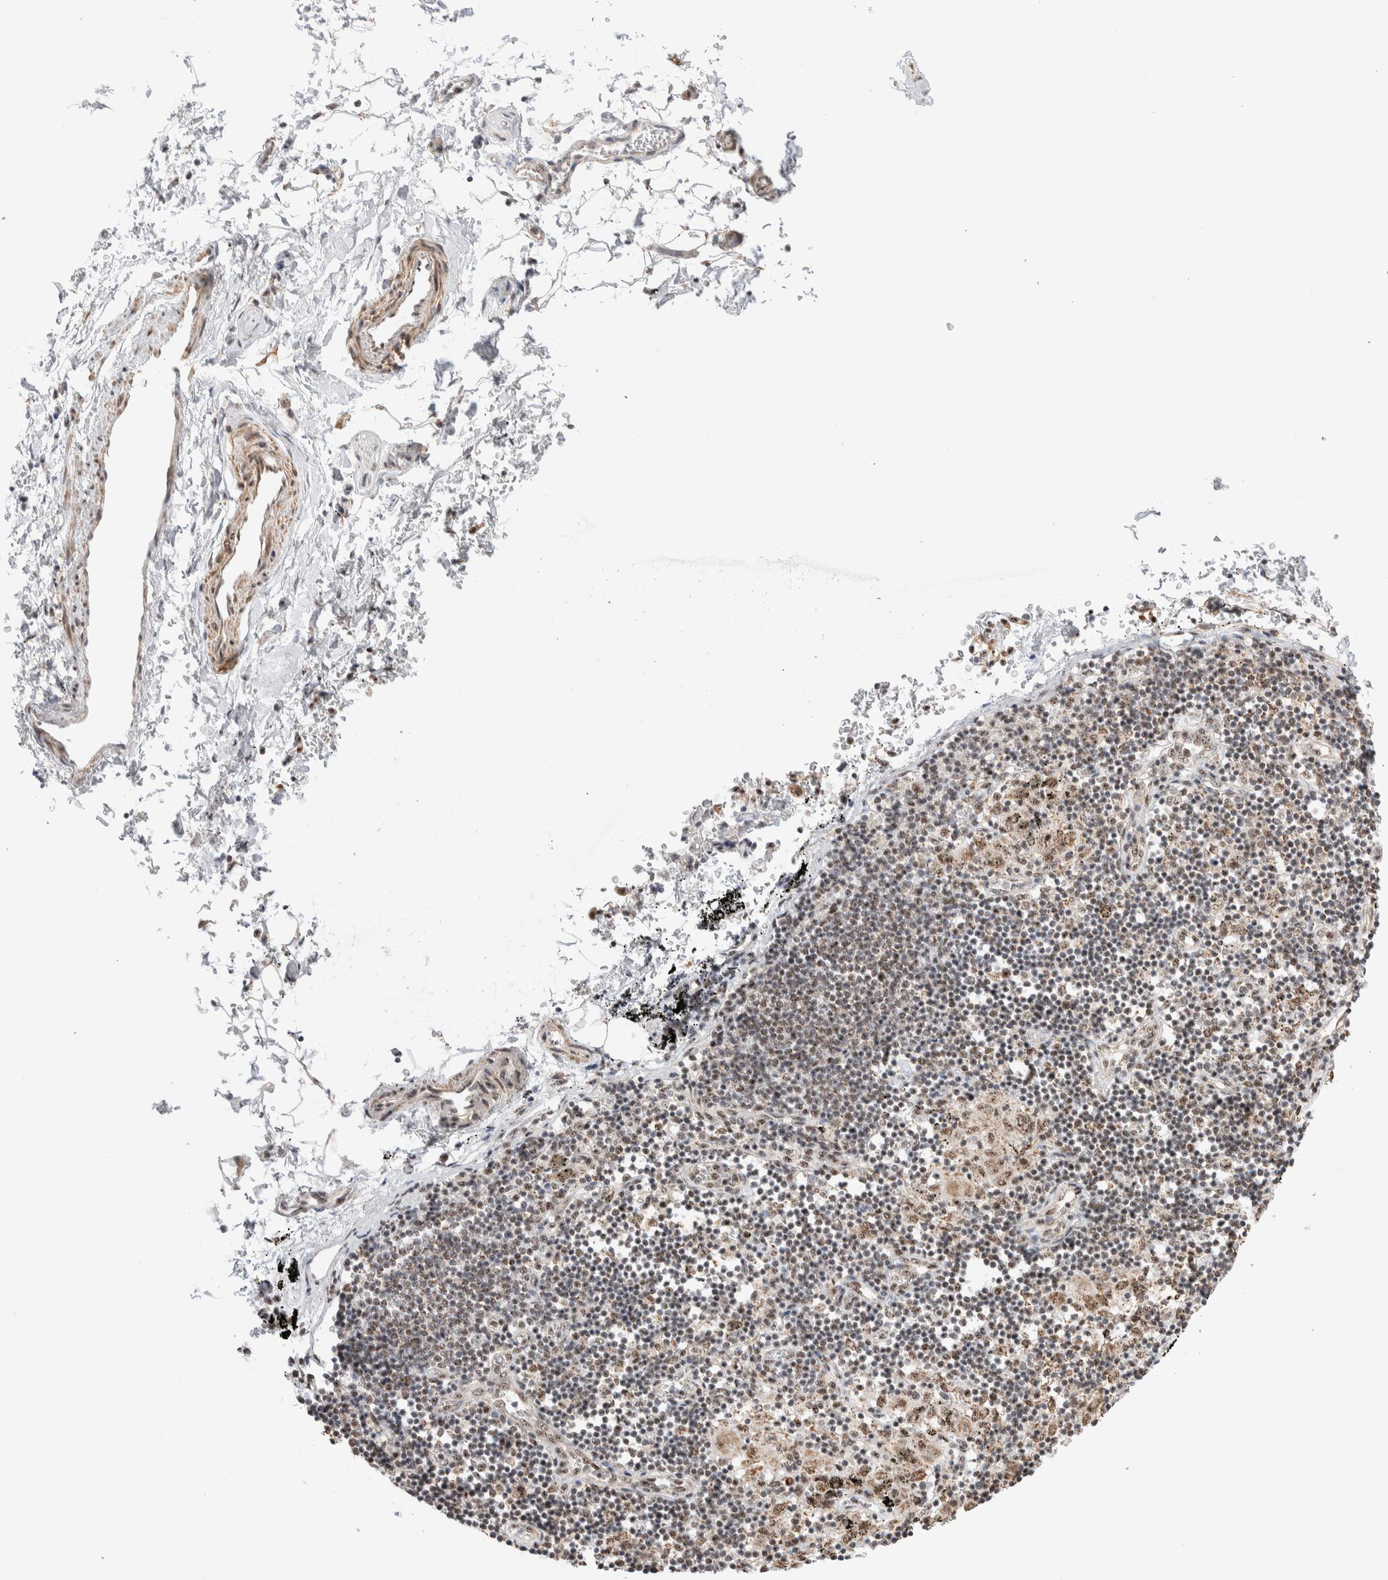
{"staining": {"intensity": "moderate", "quantity": ">75%", "location": "nuclear"}, "tissue": "adipose tissue", "cell_type": "Adipocytes", "image_type": "normal", "snomed": [{"axis": "morphology", "description": "Normal tissue, NOS"}, {"axis": "topography", "description": "Cartilage tissue"}, {"axis": "topography", "description": "Lung"}], "caption": "About >75% of adipocytes in normal human adipose tissue reveal moderate nuclear protein staining as visualized by brown immunohistochemical staining.", "gene": "ZNF695", "patient": {"sex": "female", "age": 77}}